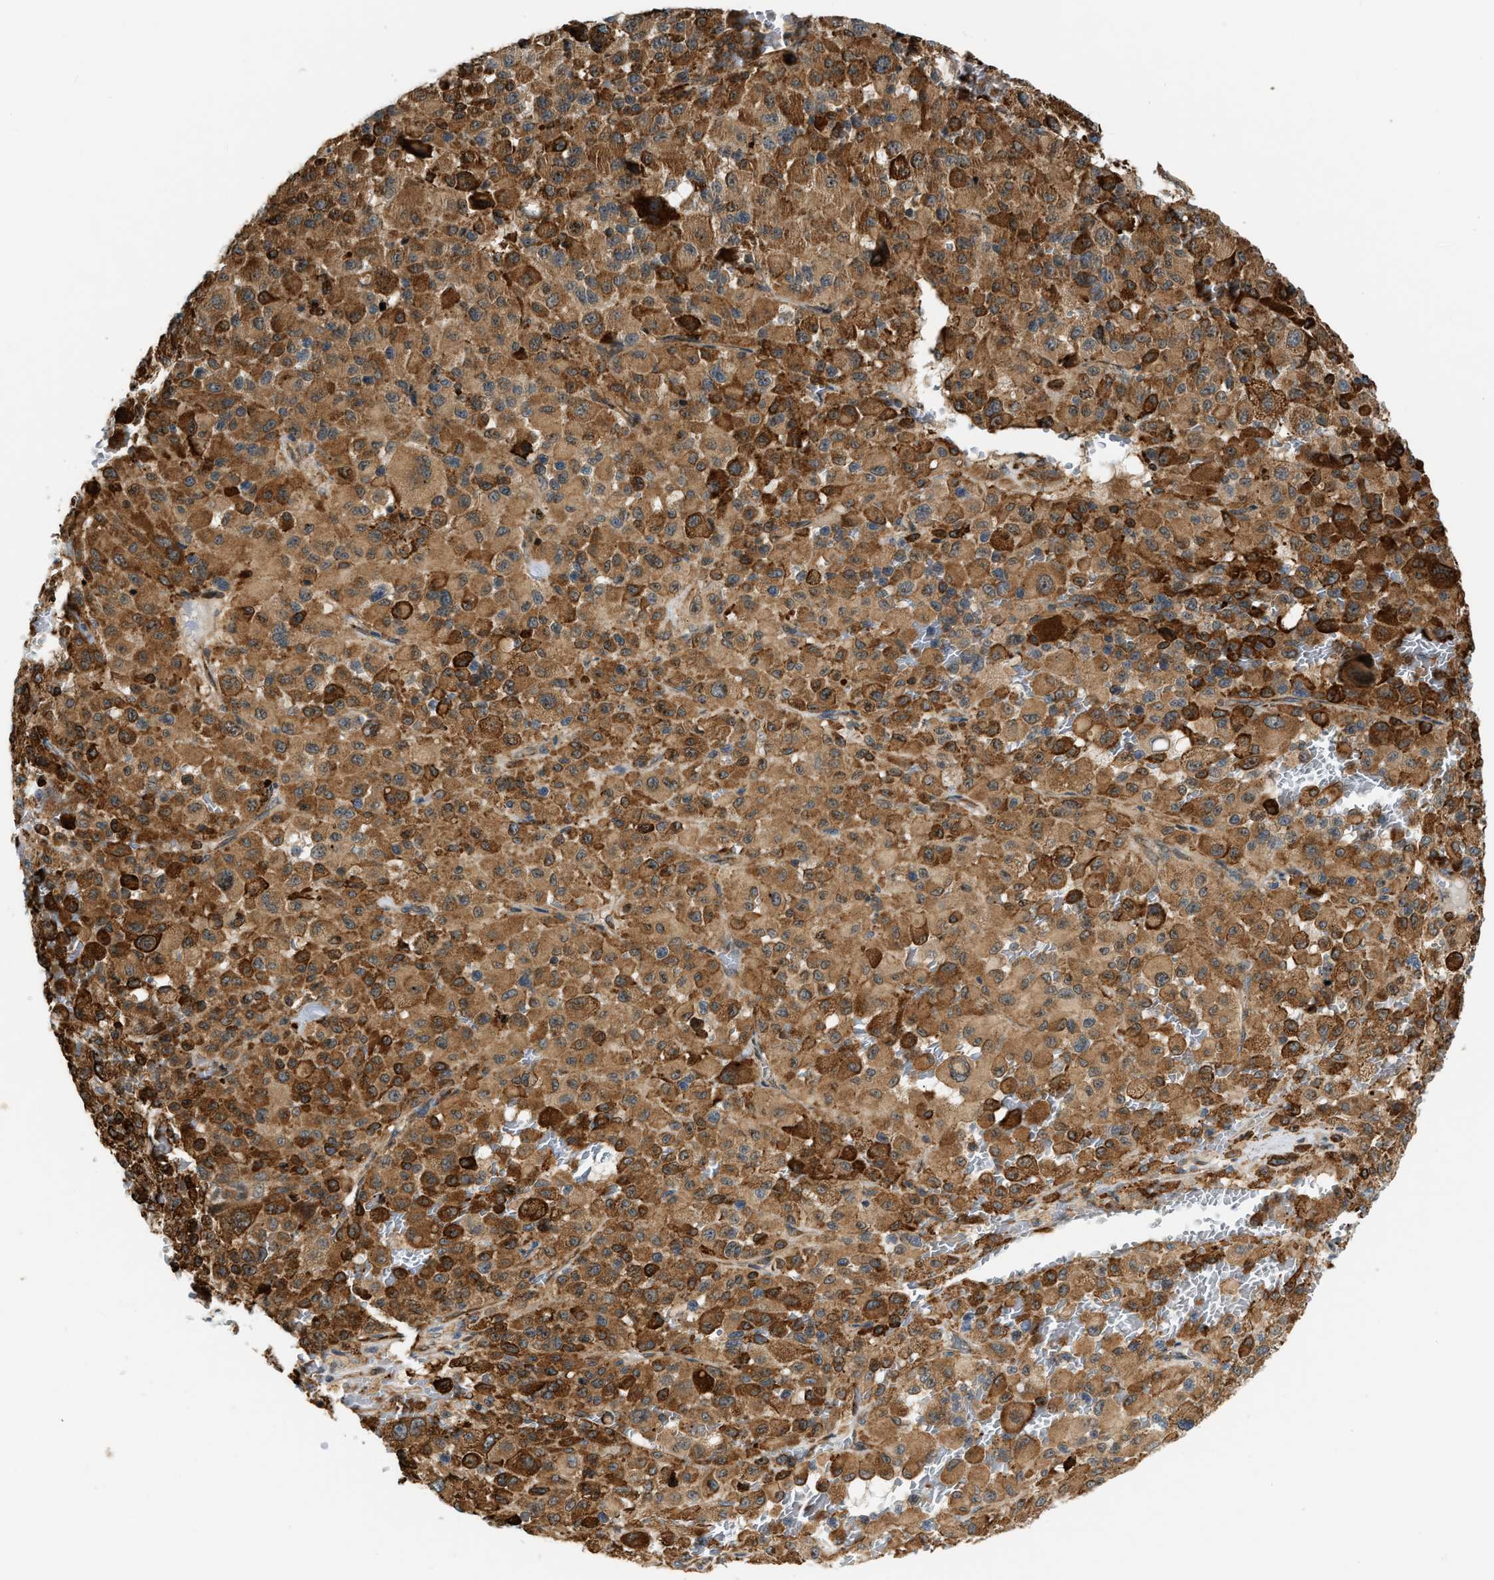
{"staining": {"intensity": "moderate", "quantity": ">75%", "location": "cytoplasmic/membranous"}, "tissue": "melanoma", "cell_type": "Tumor cells", "image_type": "cancer", "snomed": [{"axis": "morphology", "description": "Malignant melanoma, Metastatic site"}, {"axis": "topography", "description": "Skin"}], "caption": "Immunohistochemical staining of malignant melanoma (metastatic site) reveals medium levels of moderate cytoplasmic/membranous expression in approximately >75% of tumor cells.", "gene": "PLCG2", "patient": {"sex": "female", "age": 74}}